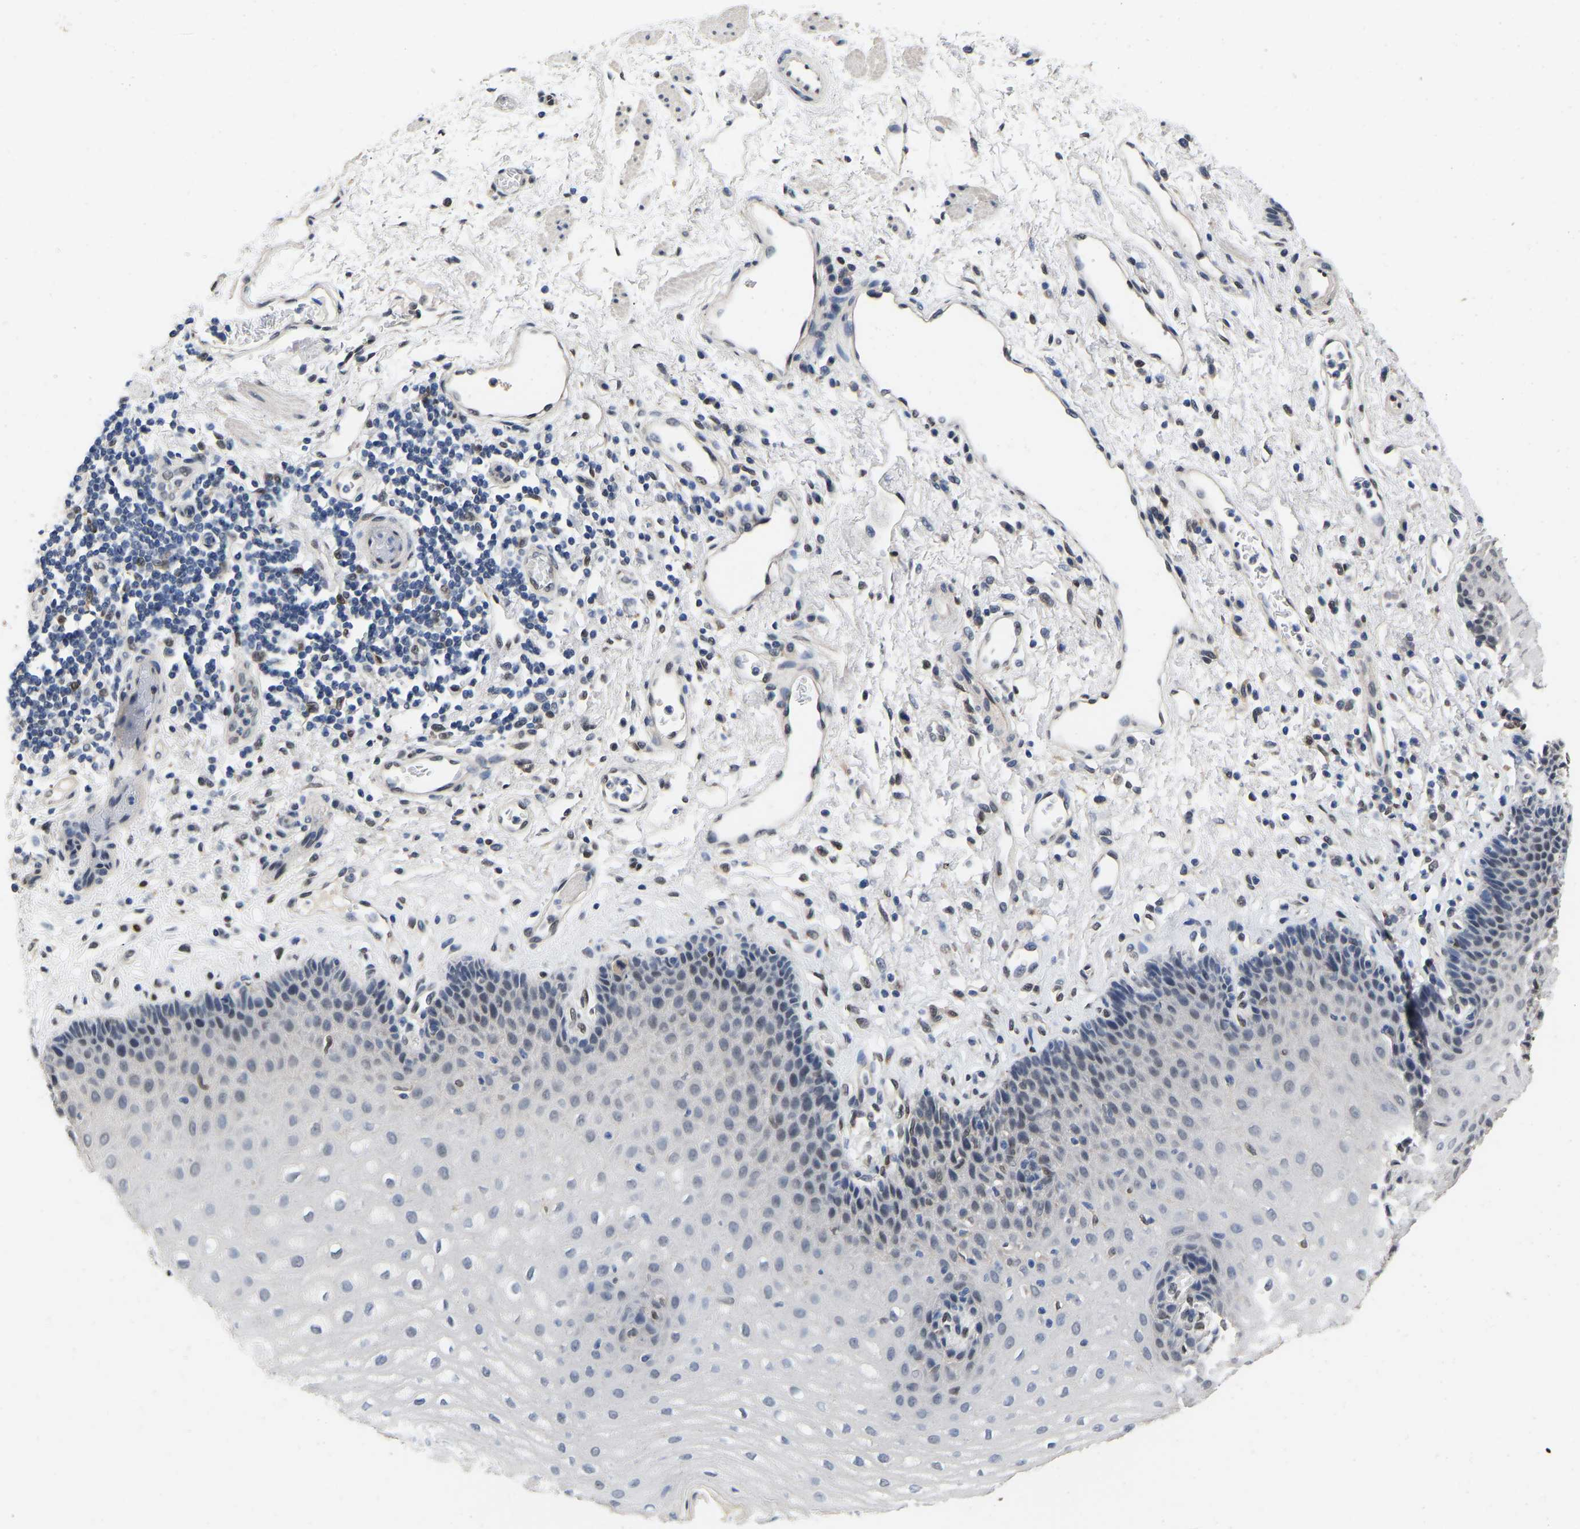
{"staining": {"intensity": "weak", "quantity": "<25%", "location": "nuclear"}, "tissue": "esophagus", "cell_type": "Squamous epithelial cells", "image_type": "normal", "snomed": [{"axis": "morphology", "description": "Normal tissue, NOS"}, {"axis": "topography", "description": "Esophagus"}], "caption": "This is an IHC photomicrograph of normal esophagus. There is no expression in squamous epithelial cells.", "gene": "QKI", "patient": {"sex": "male", "age": 54}}